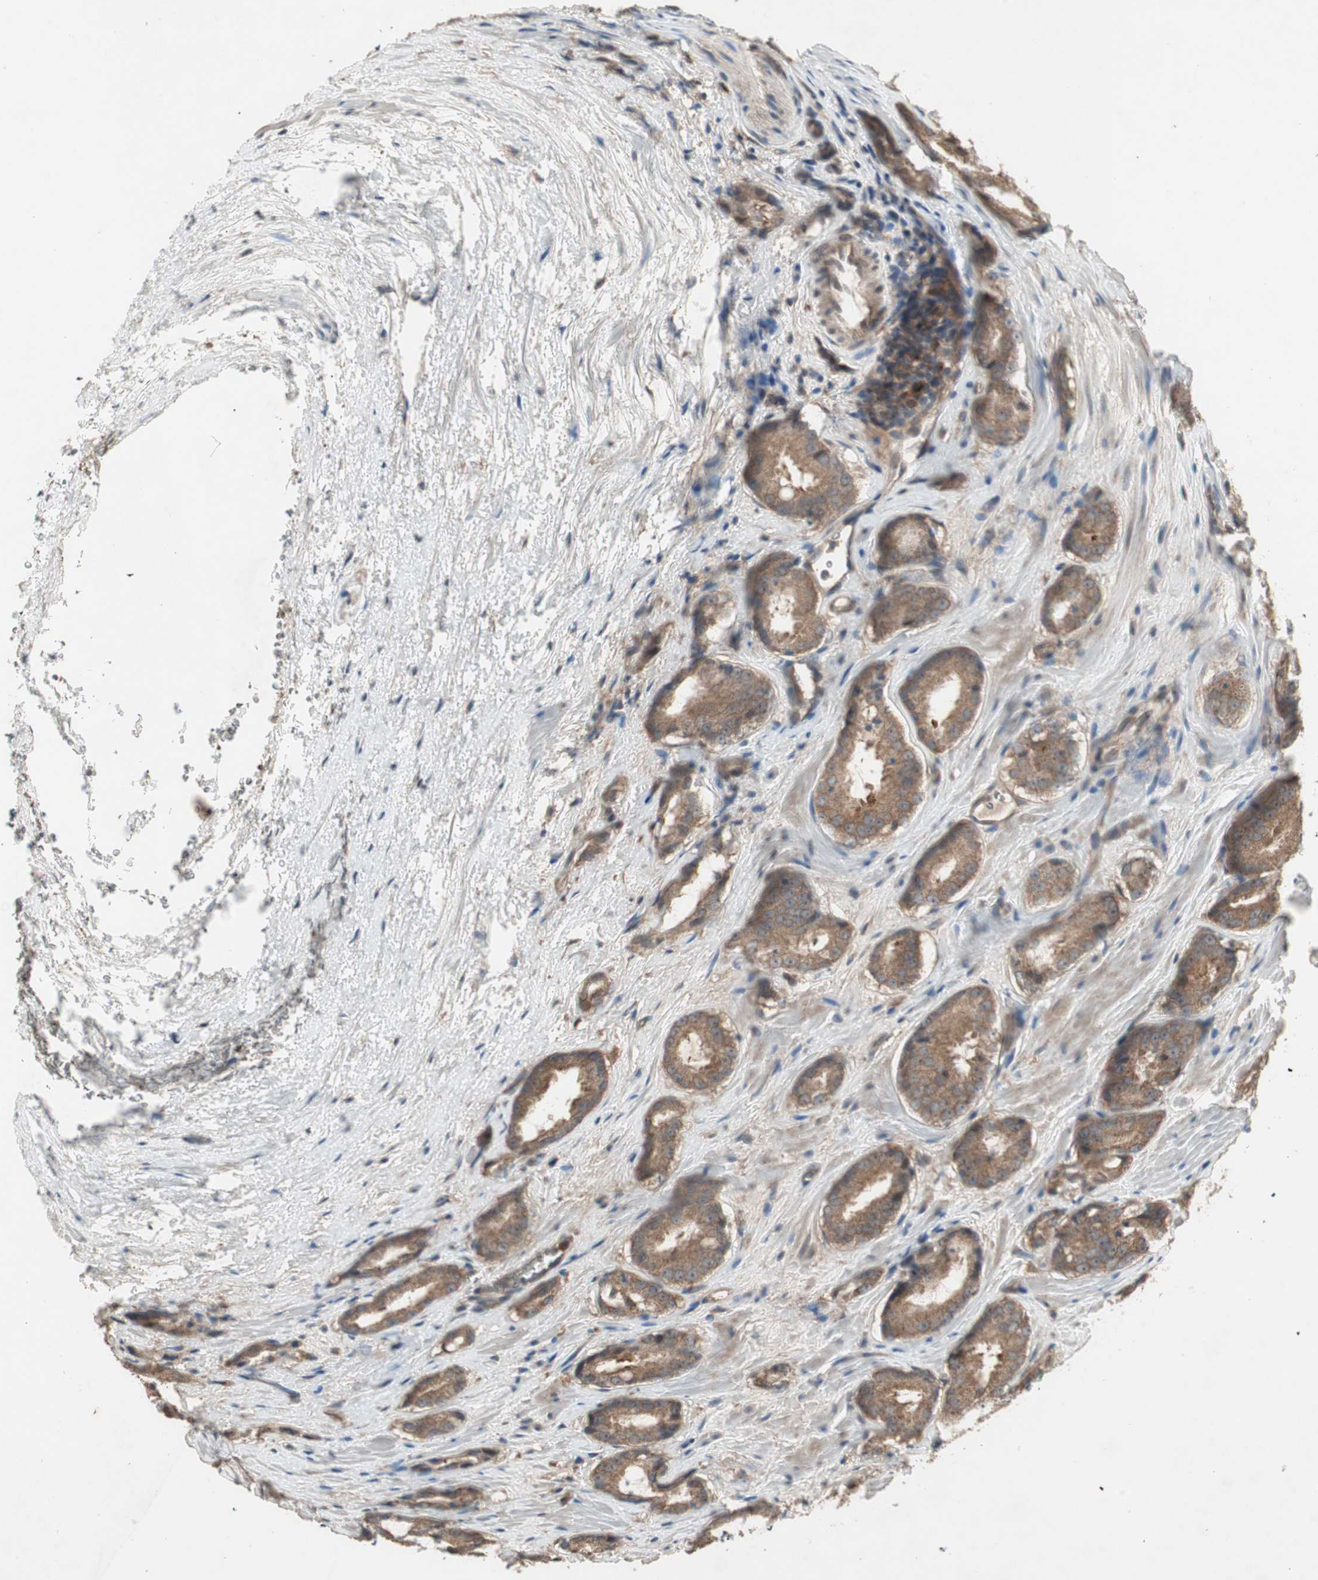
{"staining": {"intensity": "moderate", "quantity": ">75%", "location": "cytoplasmic/membranous"}, "tissue": "prostate cancer", "cell_type": "Tumor cells", "image_type": "cancer", "snomed": [{"axis": "morphology", "description": "Adenocarcinoma, High grade"}, {"axis": "topography", "description": "Prostate"}], "caption": "Approximately >75% of tumor cells in human adenocarcinoma (high-grade) (prostate) exhibit moderate cytoplasmic/membranous protein positivity as visualized by brown immunohistochemical staining.", "gene": "UBAC1", "patient": {"sex": "male", "age": 64}}